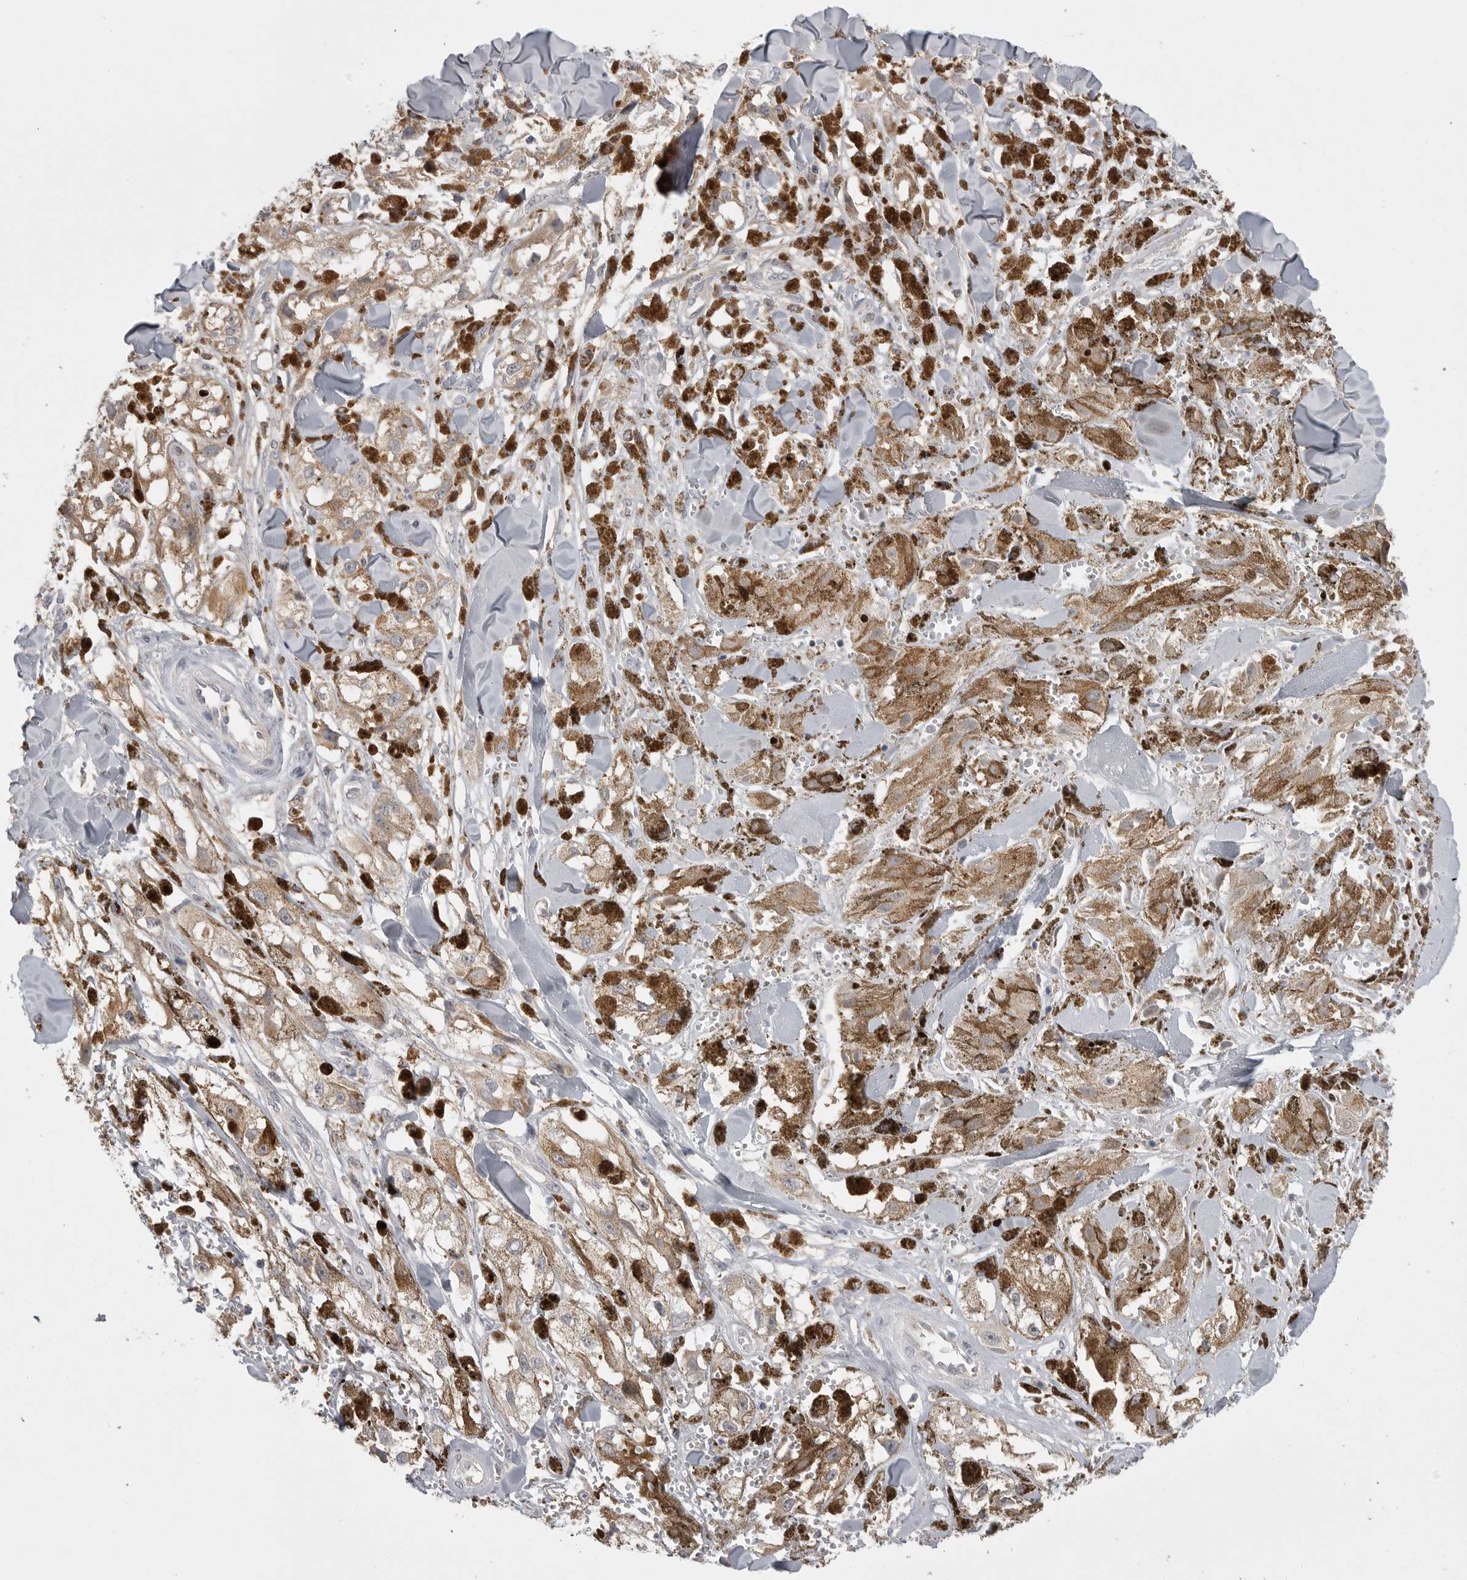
{"staining": {"intensity": "negative", "quantity": "none", "location": "none"}, "tissue": "melanoma", "cell_type": "Tumor cells", "image_type": "cancer", "snomed": [{"axis": "morphology", "description": "Malignant melanoma, NOS"}, {"axis": "topography", "description": "Skin"}], "caption": "A micrograph of human melanoma is negative for staining in tumor cells.", "gene": "KYAT3", "patient": {"sex": "male", "age": 88}}